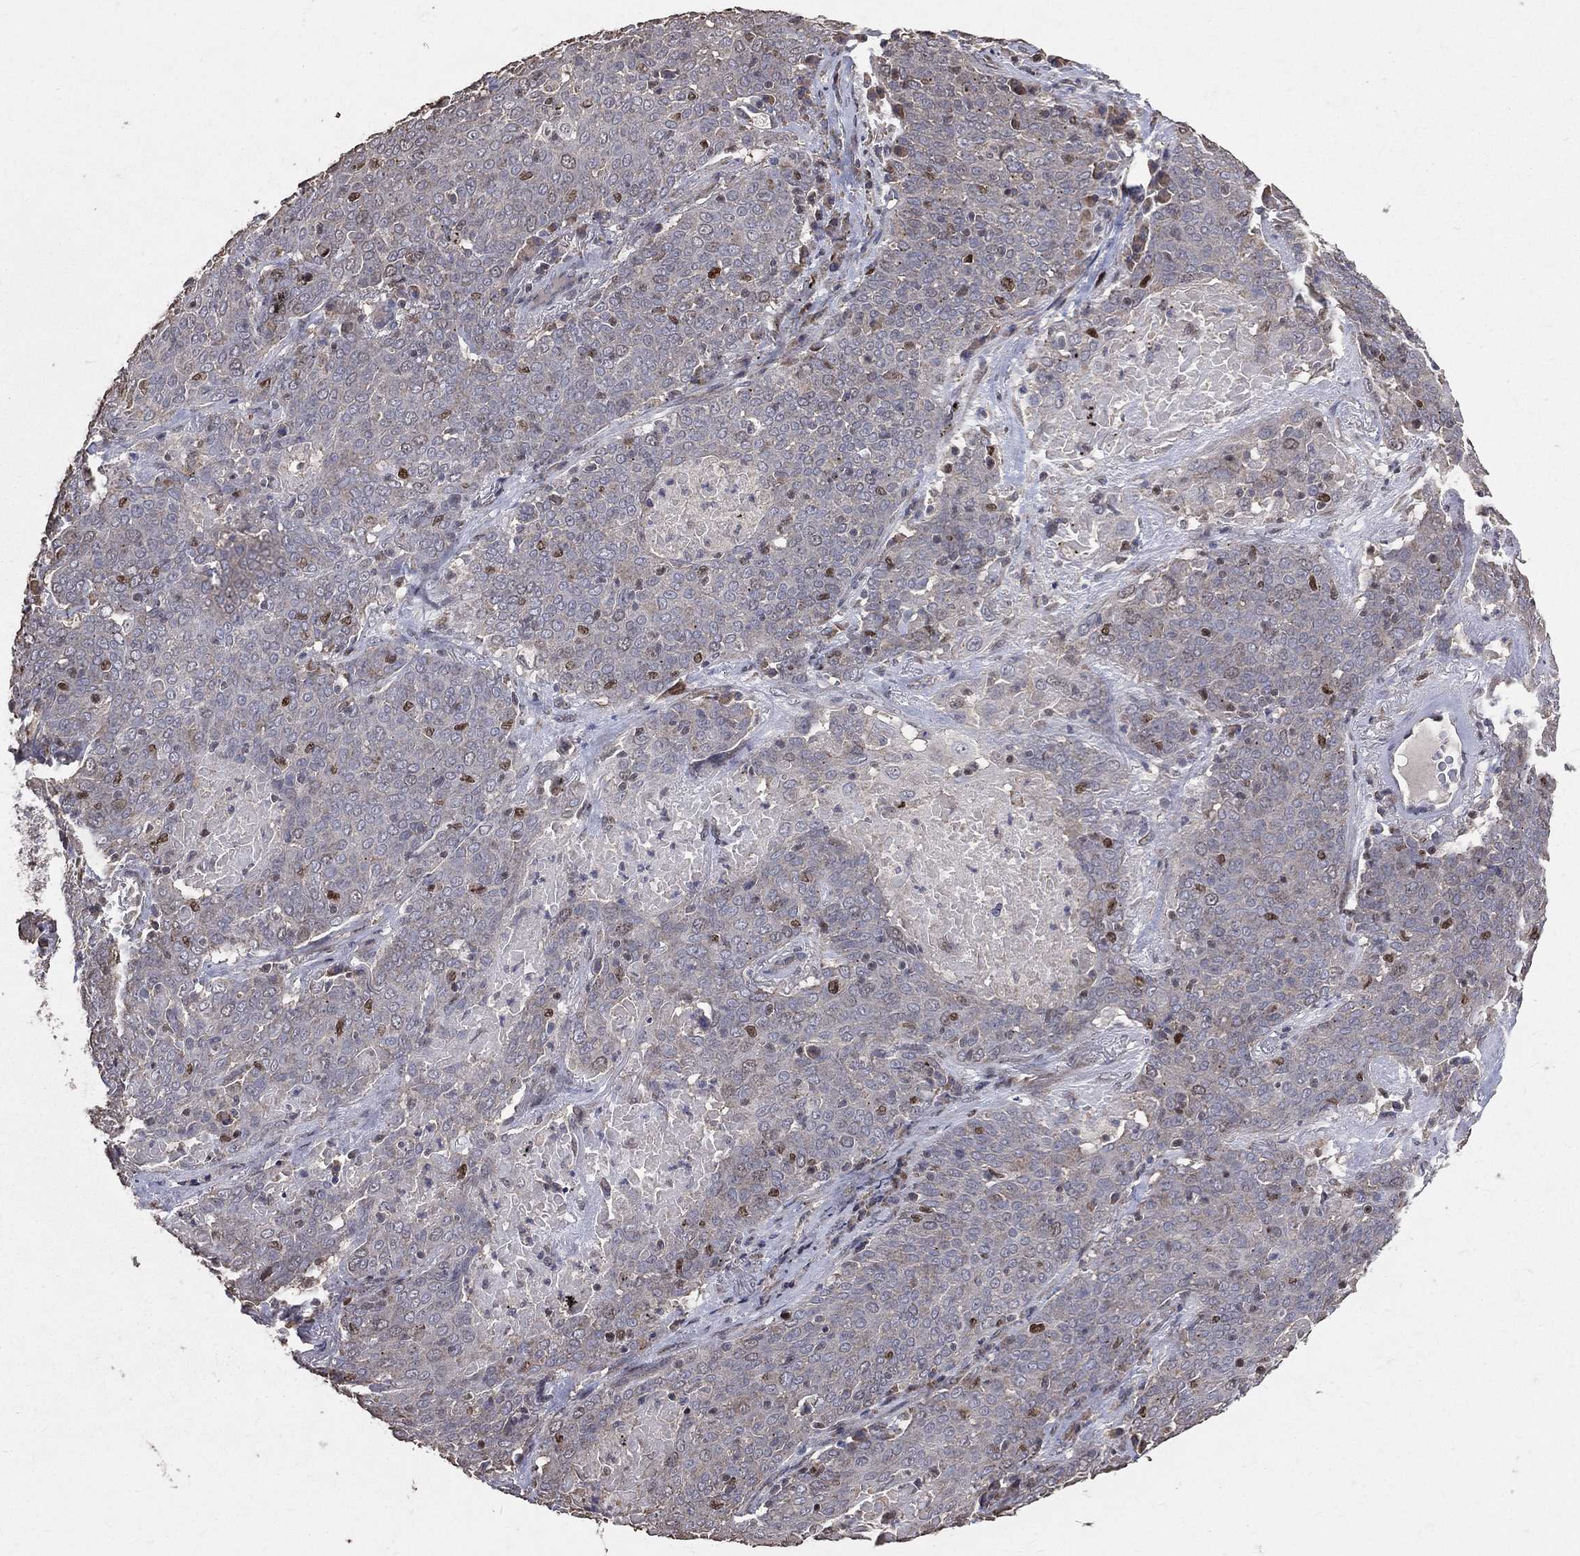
{"staining": {"intensity": "negative", "quantity": "none", "location": "none"}, "tissue": "lung cancer", "cell_type": "Tumor cells", "image_type": "cancer", "snomed": [{"axis": "morphology", "description": "Squamous cell carcinoma, NOS"}, {"axis": "topography", "description": "Lung"}], "caption": "Immunohistochemical staining of squamous cell carcinoma (lung) exhibits no significant staining in tumor cells.", "gene": "LY6K", "patient": {"sex": "male", "age": 82}}